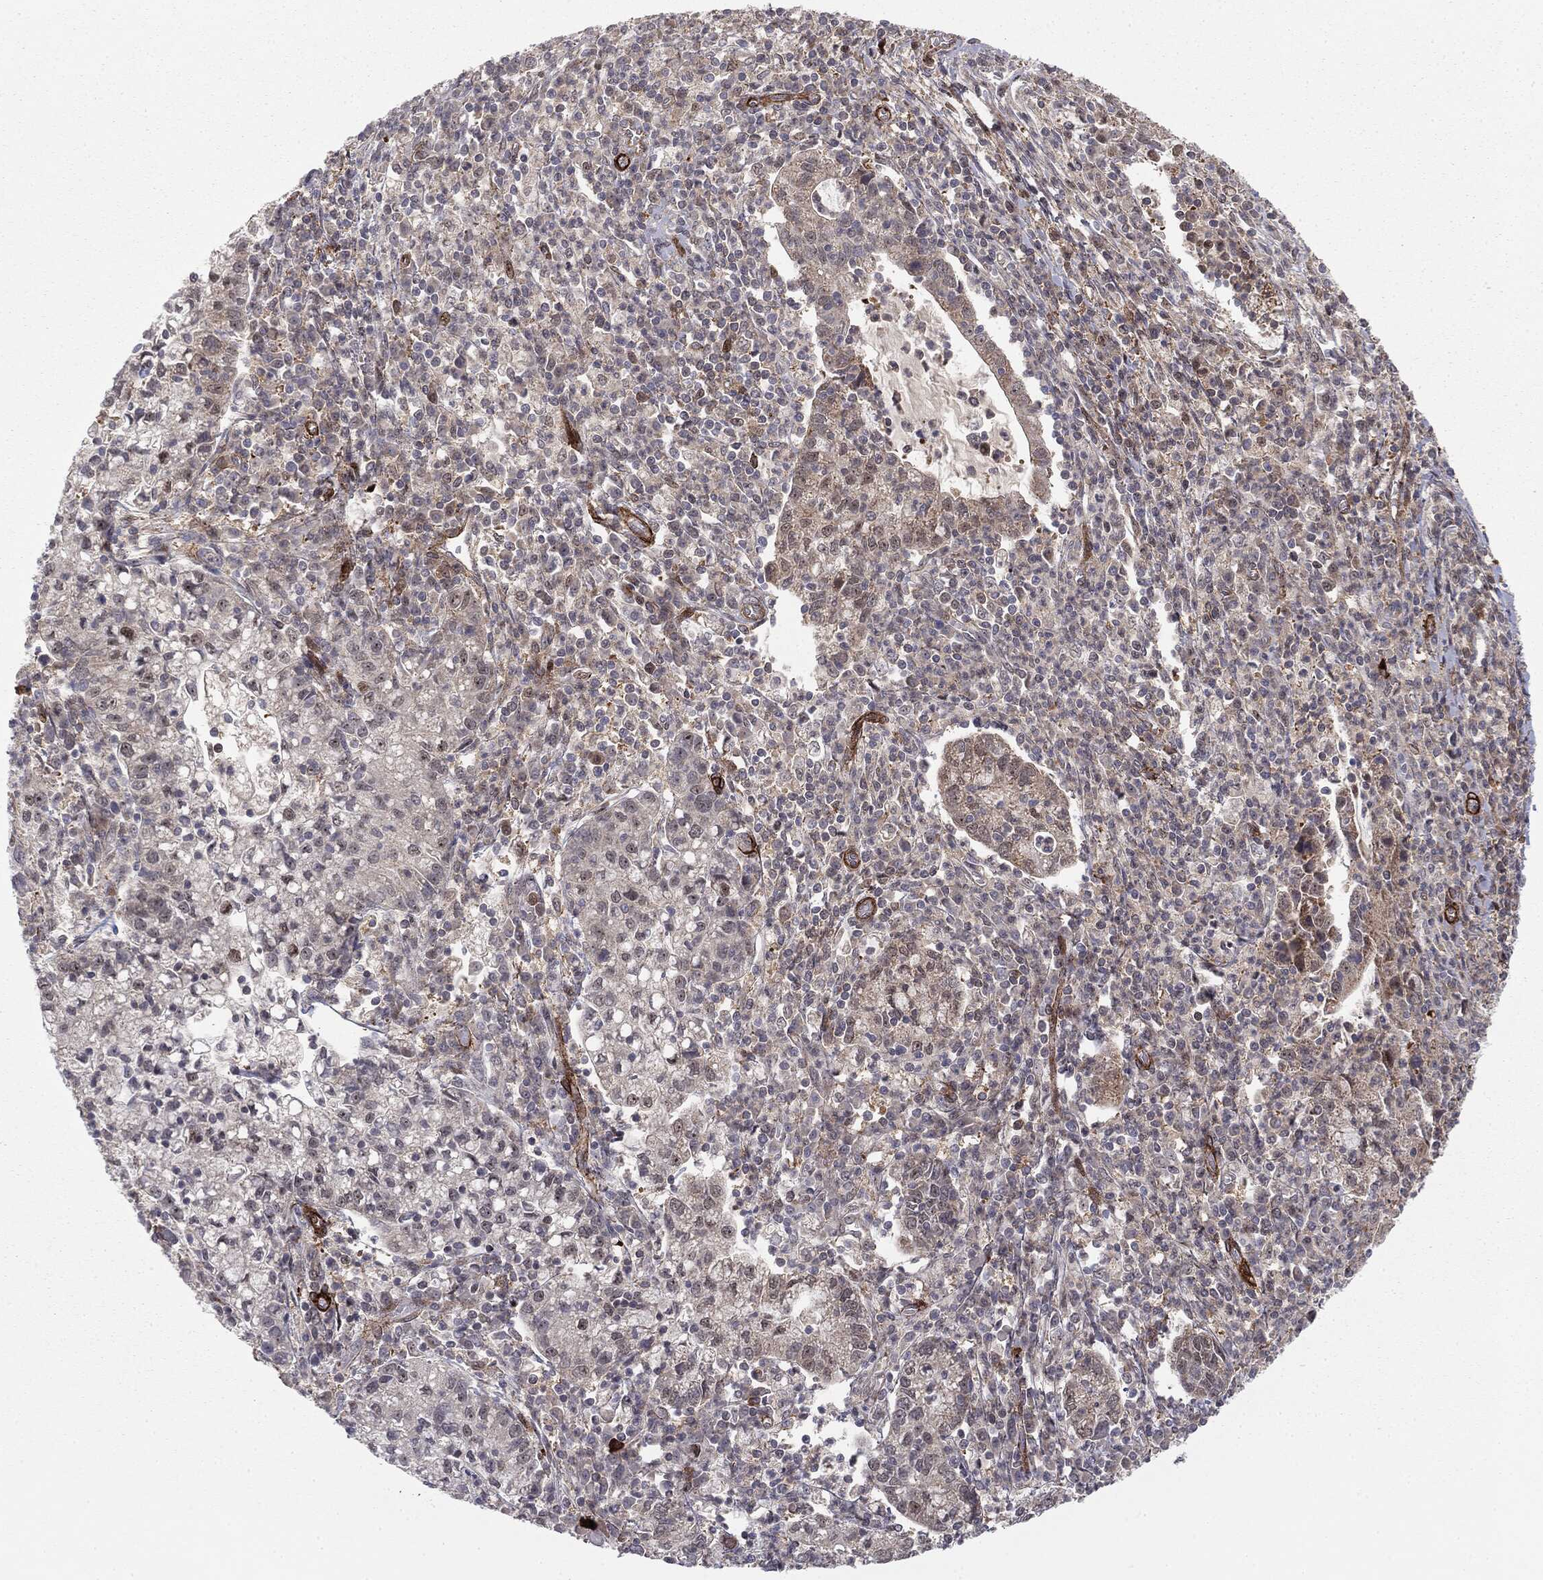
{"staining": {"intensity": "negative", "quantity": "none", "location": "none"}, "tissue": "cervical cancer", "cell_type": "Tumor cells", "image_type": "cancer", "snomed": [{"axis": "morphology", "description": "Normal tissue, NOS"}, {"axis": "morphology", "description": "Adenocarcinoma, NOS"}, {"axis": "topography", "description": "Cervix"}], "caption": "Immunohistochemical staining of adenocarcinoma (cervical) exhibits no significant positivity in tumor cells. (DAB (3,3'-diaminobenzidine) immunohistochemistry (IHC) visualized using brightfield microscopy, high magnification).", "gene": "PTEN", "patient": {"sex": "female", "age": 44}}